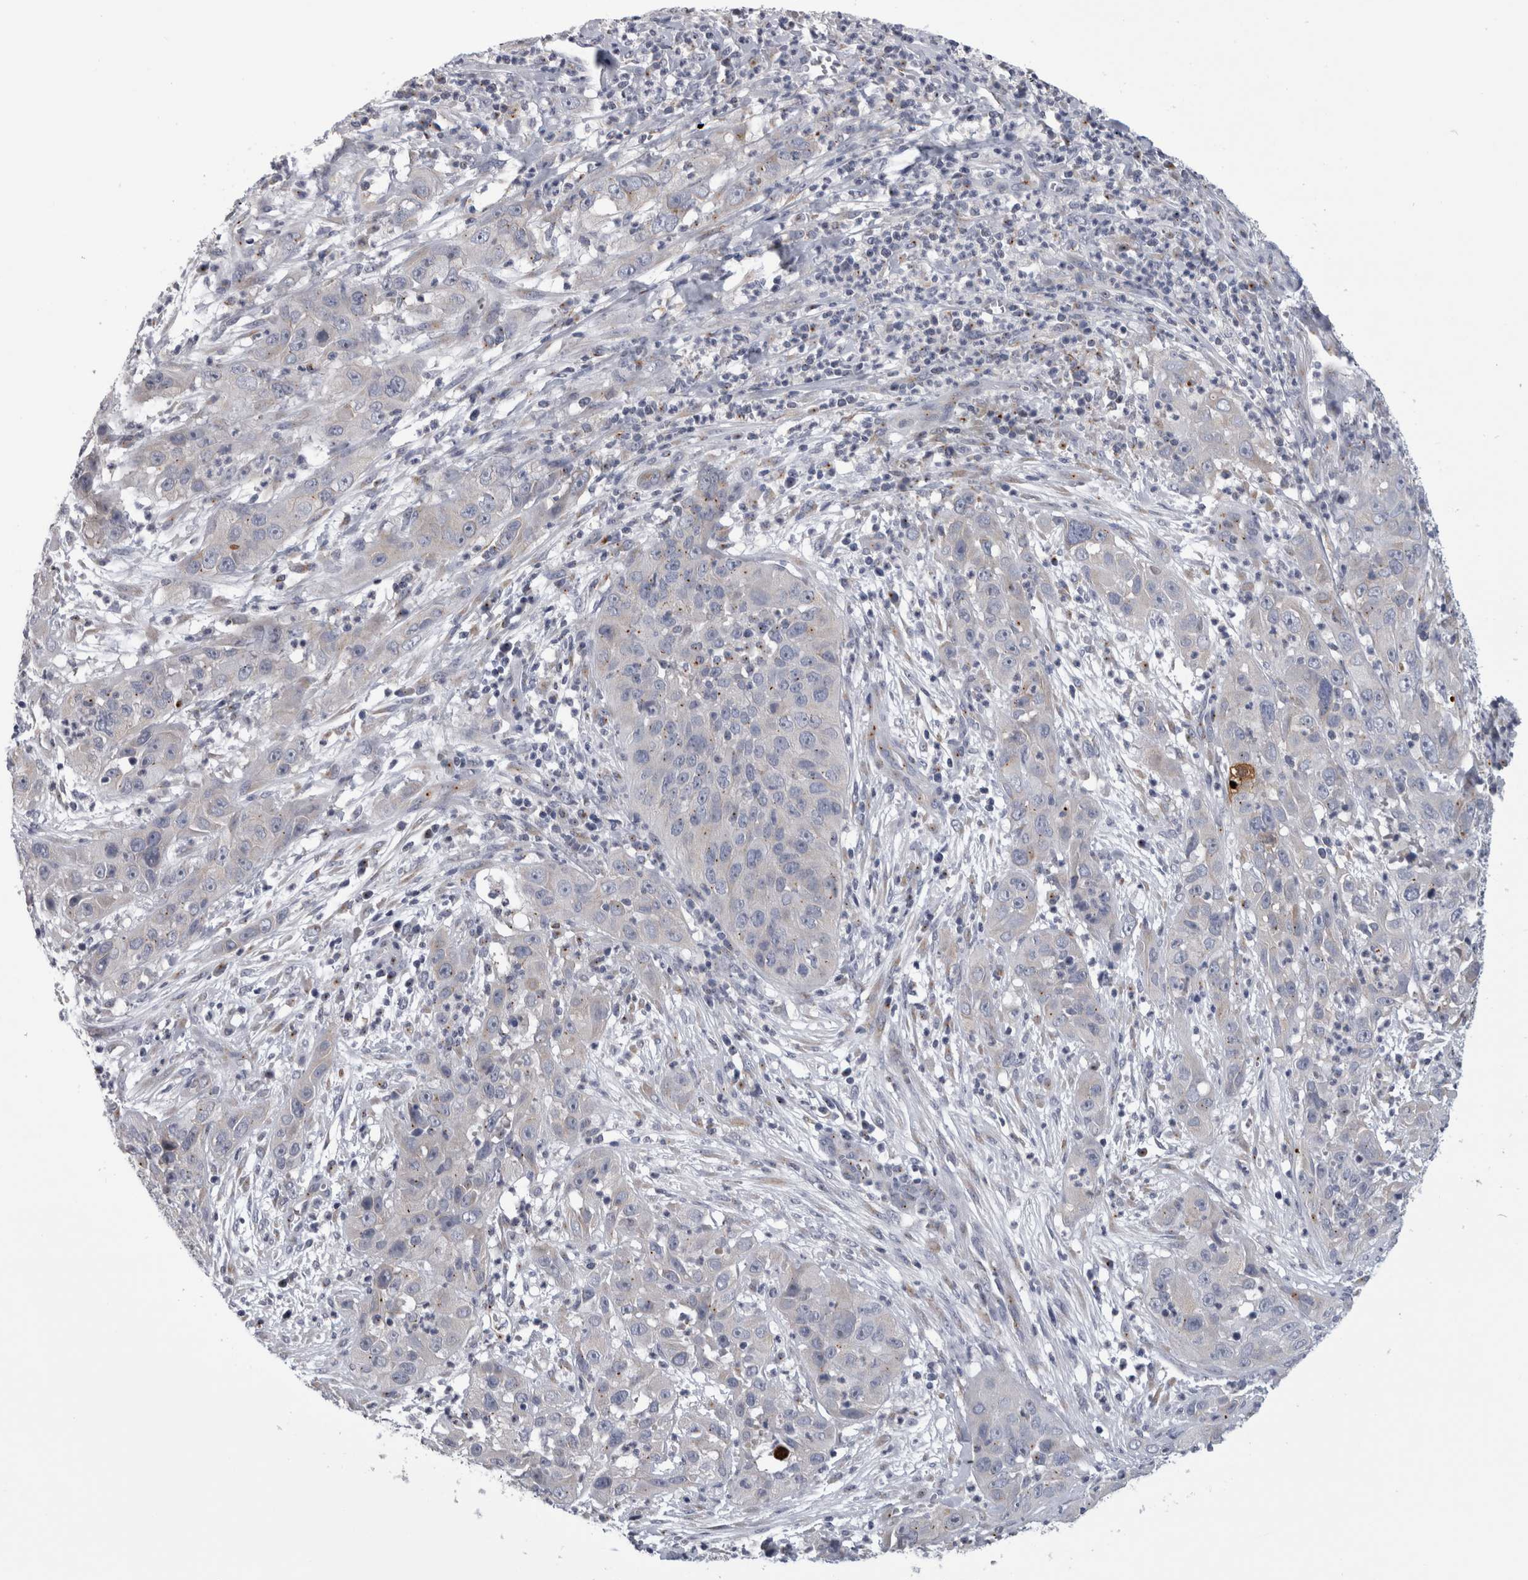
{"staining": {"intensity": "negative", "quantity": "none", "location": "none"}, "tissue": "cervical cancer", "cell_type": "Tumor cells", "image_type": "cancer", "snomed": [{"axis": "morphology", "description": "Squamous cell carcinoma, NOS"}, {"axis": "topography", "description": "Cervix"}], "caption": "Tumor cells are negative for protein expression in human squamous cell carcinoma (cervical).", "gene": "AKAP9", "patient": {"sex": "female", "age": 32}}